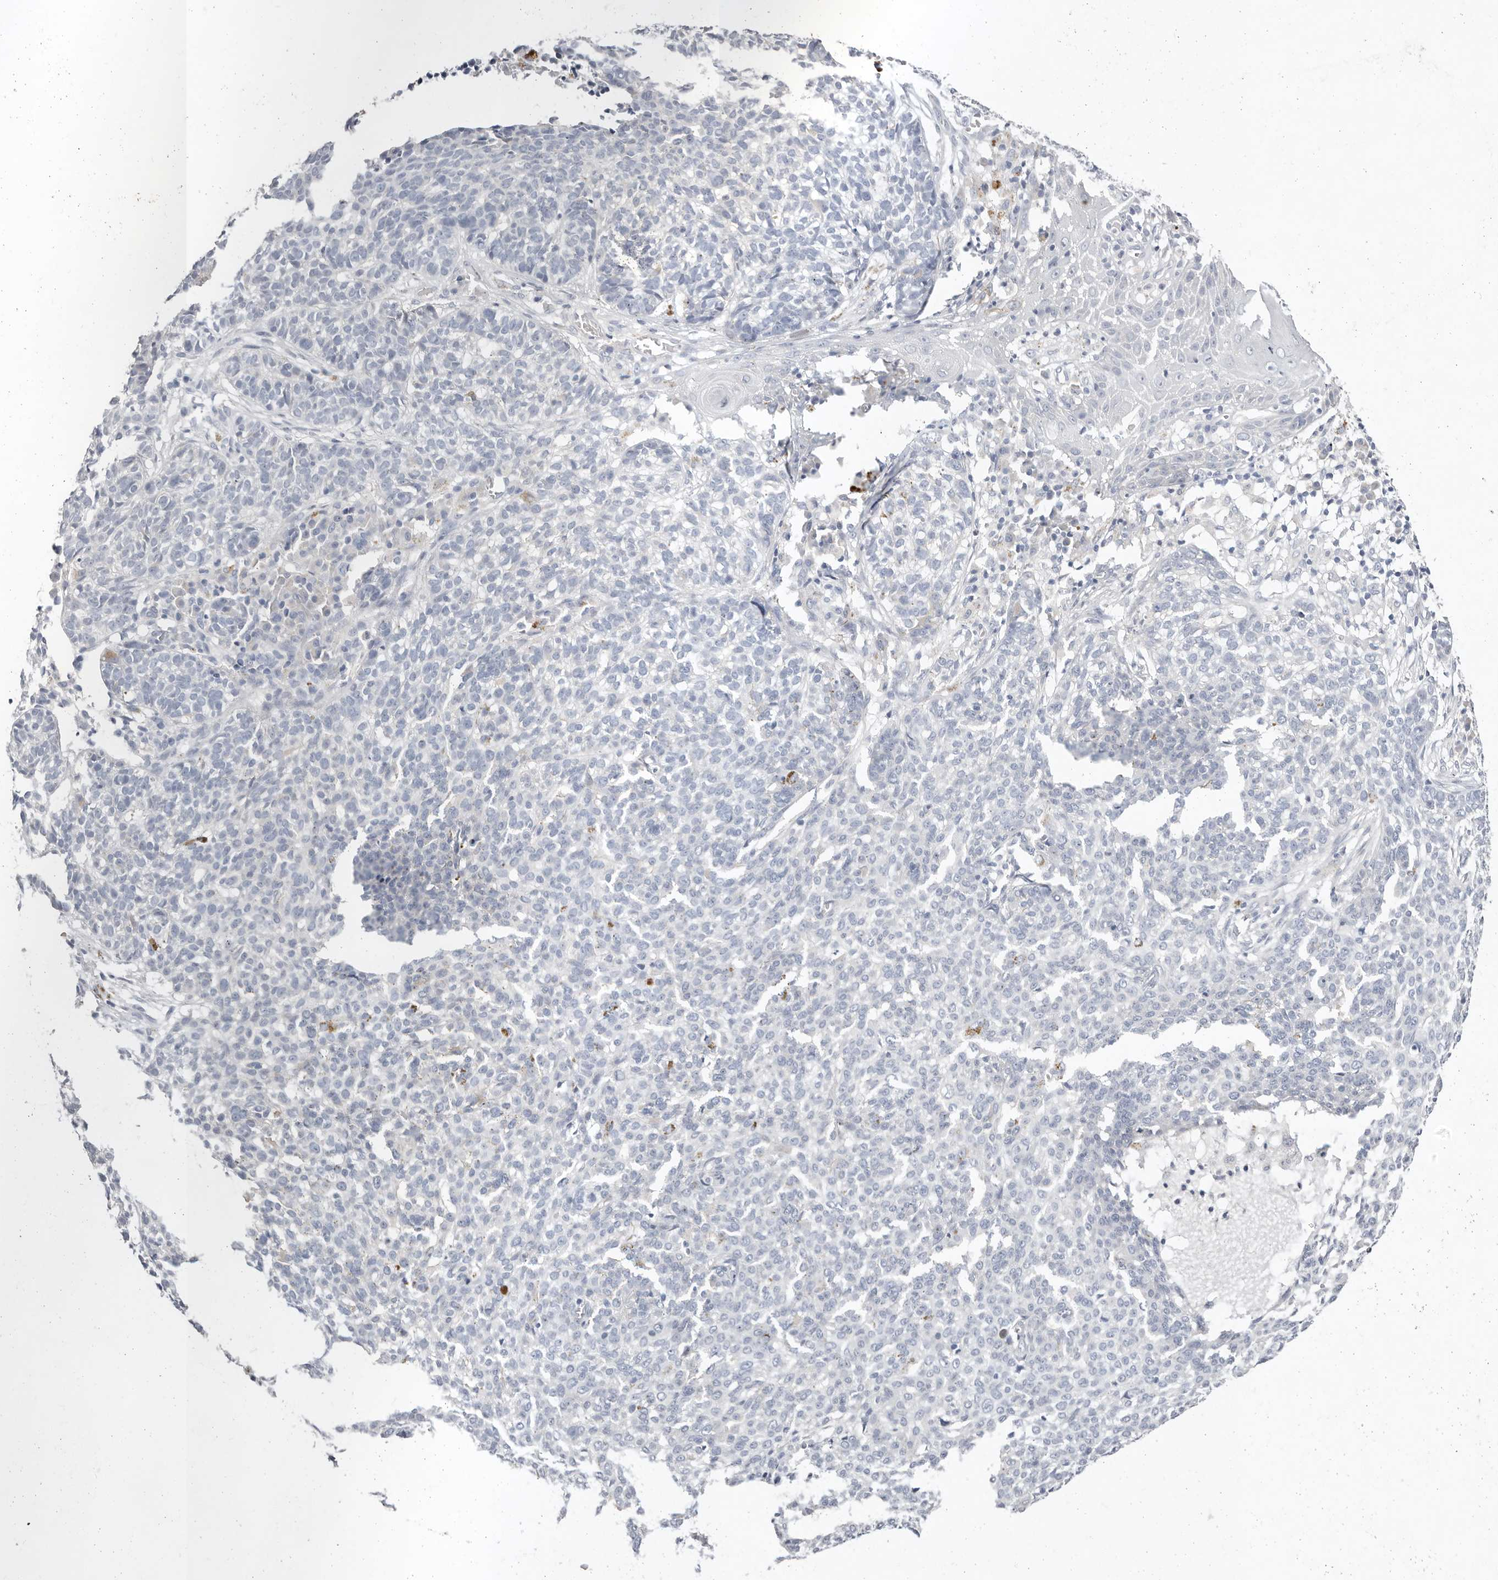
{"staining": {"intensity": "negative", "quantity": "none", "location": "none"}, "tissue": "skin cancer", "cell_type": "Tumor cells", "image_type": "cancer", "snomed": [{"axis": "morphology", "description": "Basal cell carcinoma"}, {"axis": "topography", "description": "Skin"}], "caption": "Tumor cells show no significant protein staining in skin cancer (basal cell carcinoma).", "gene": "TMEM63B", "patient": {"sex": "male", "age": 85}}